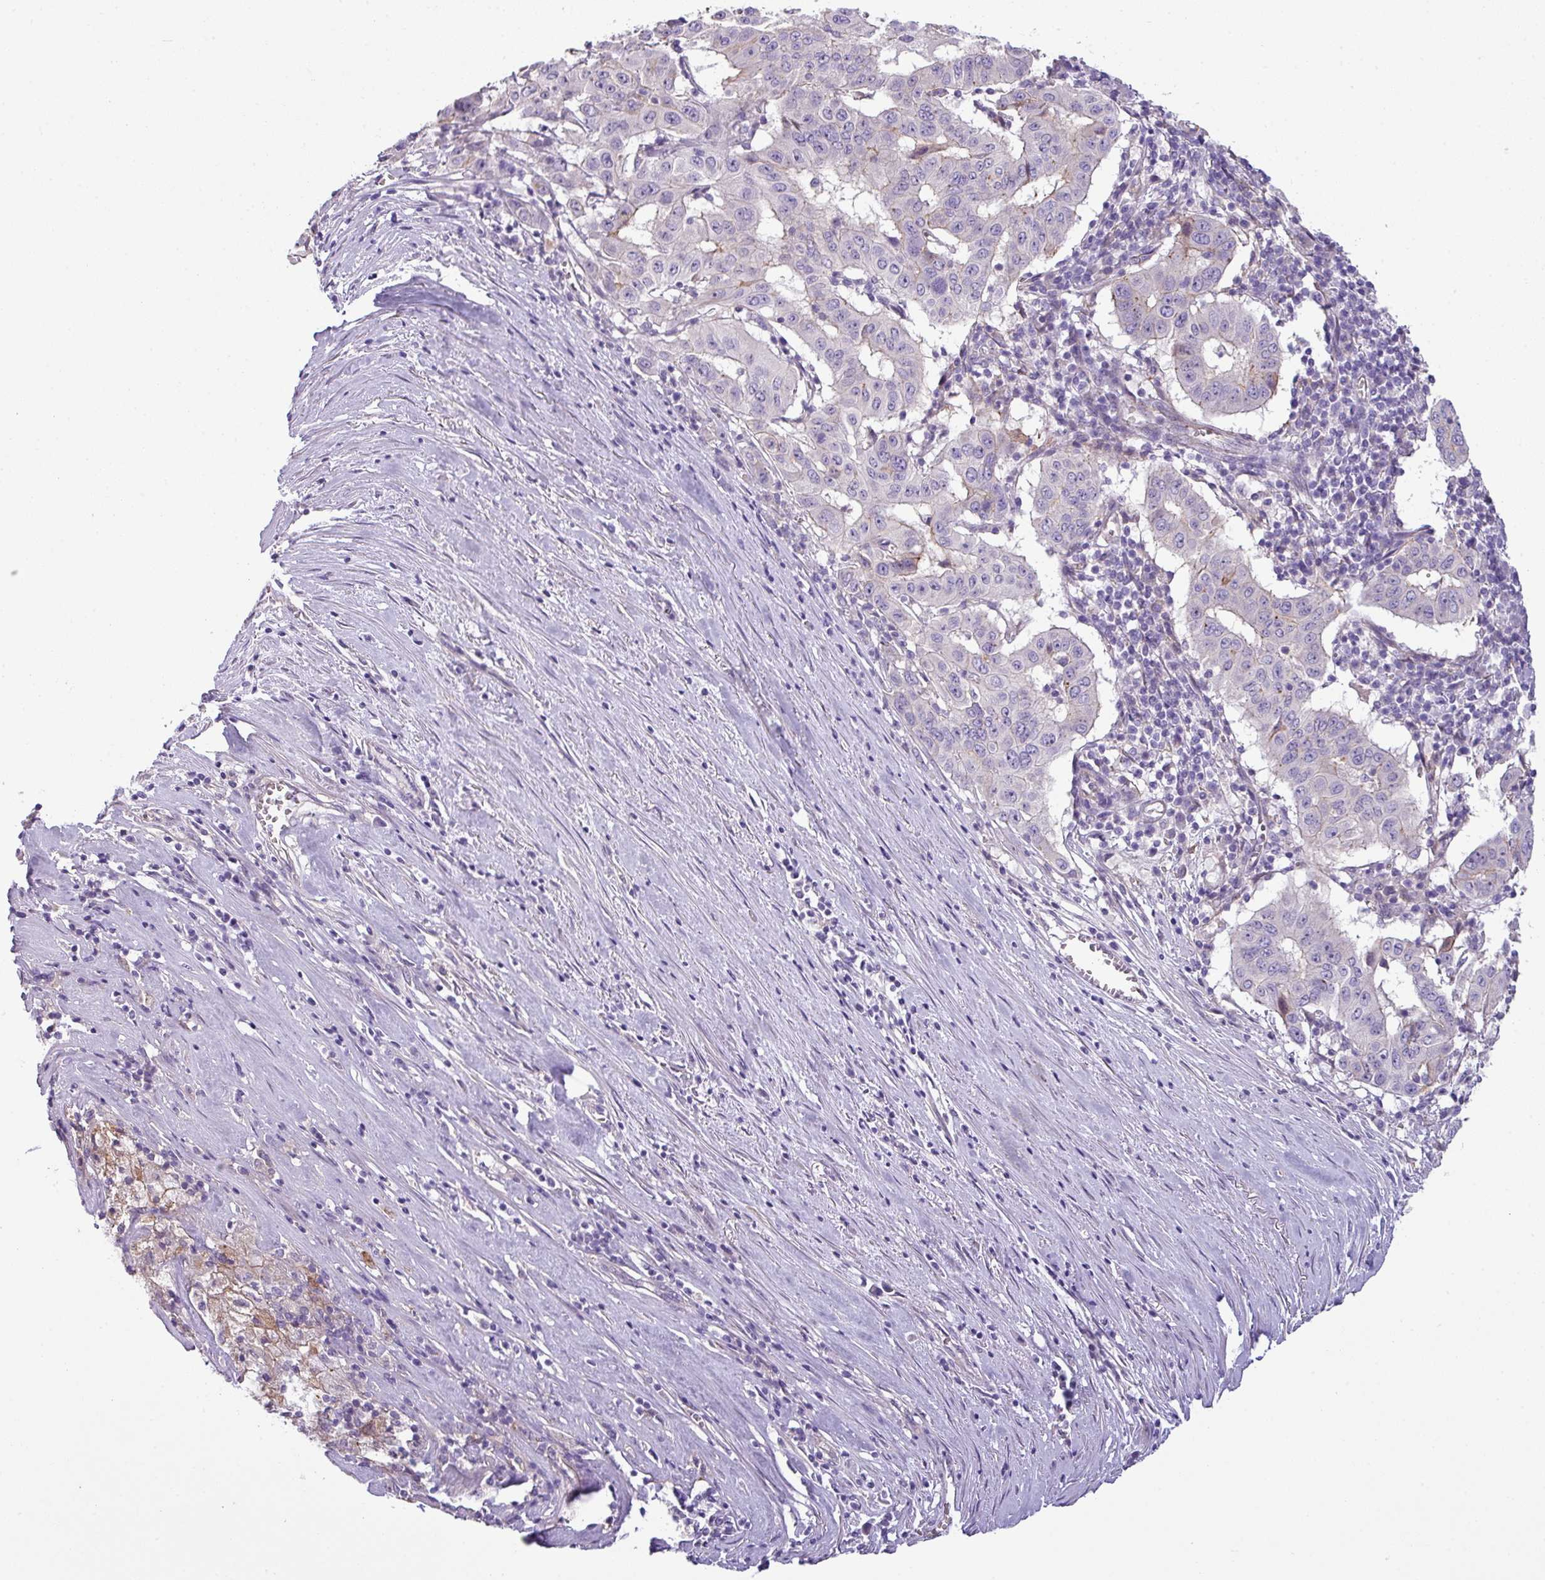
{"staining": {"intensity": "negative", "quantity": "none", "location": "none"}, "tissue": "pancreatic cancer", "cell_type": "Tumor cells", "image_type": "cancer", "snomed": [{"axis": "morphology", "description": "Adenocarcinoma, NOS"}, {"axis": "topography", "description": "Pancreas"}], "caption": "This is a photomicrograph of immunohistochemistry staining of pancreatic cancer, which shows no expression in tumor cells. (DAB IHC with hematoxylin counter stain).", "gene": "TMEM178B", "patient": {"sex": "male", "age": 63}}